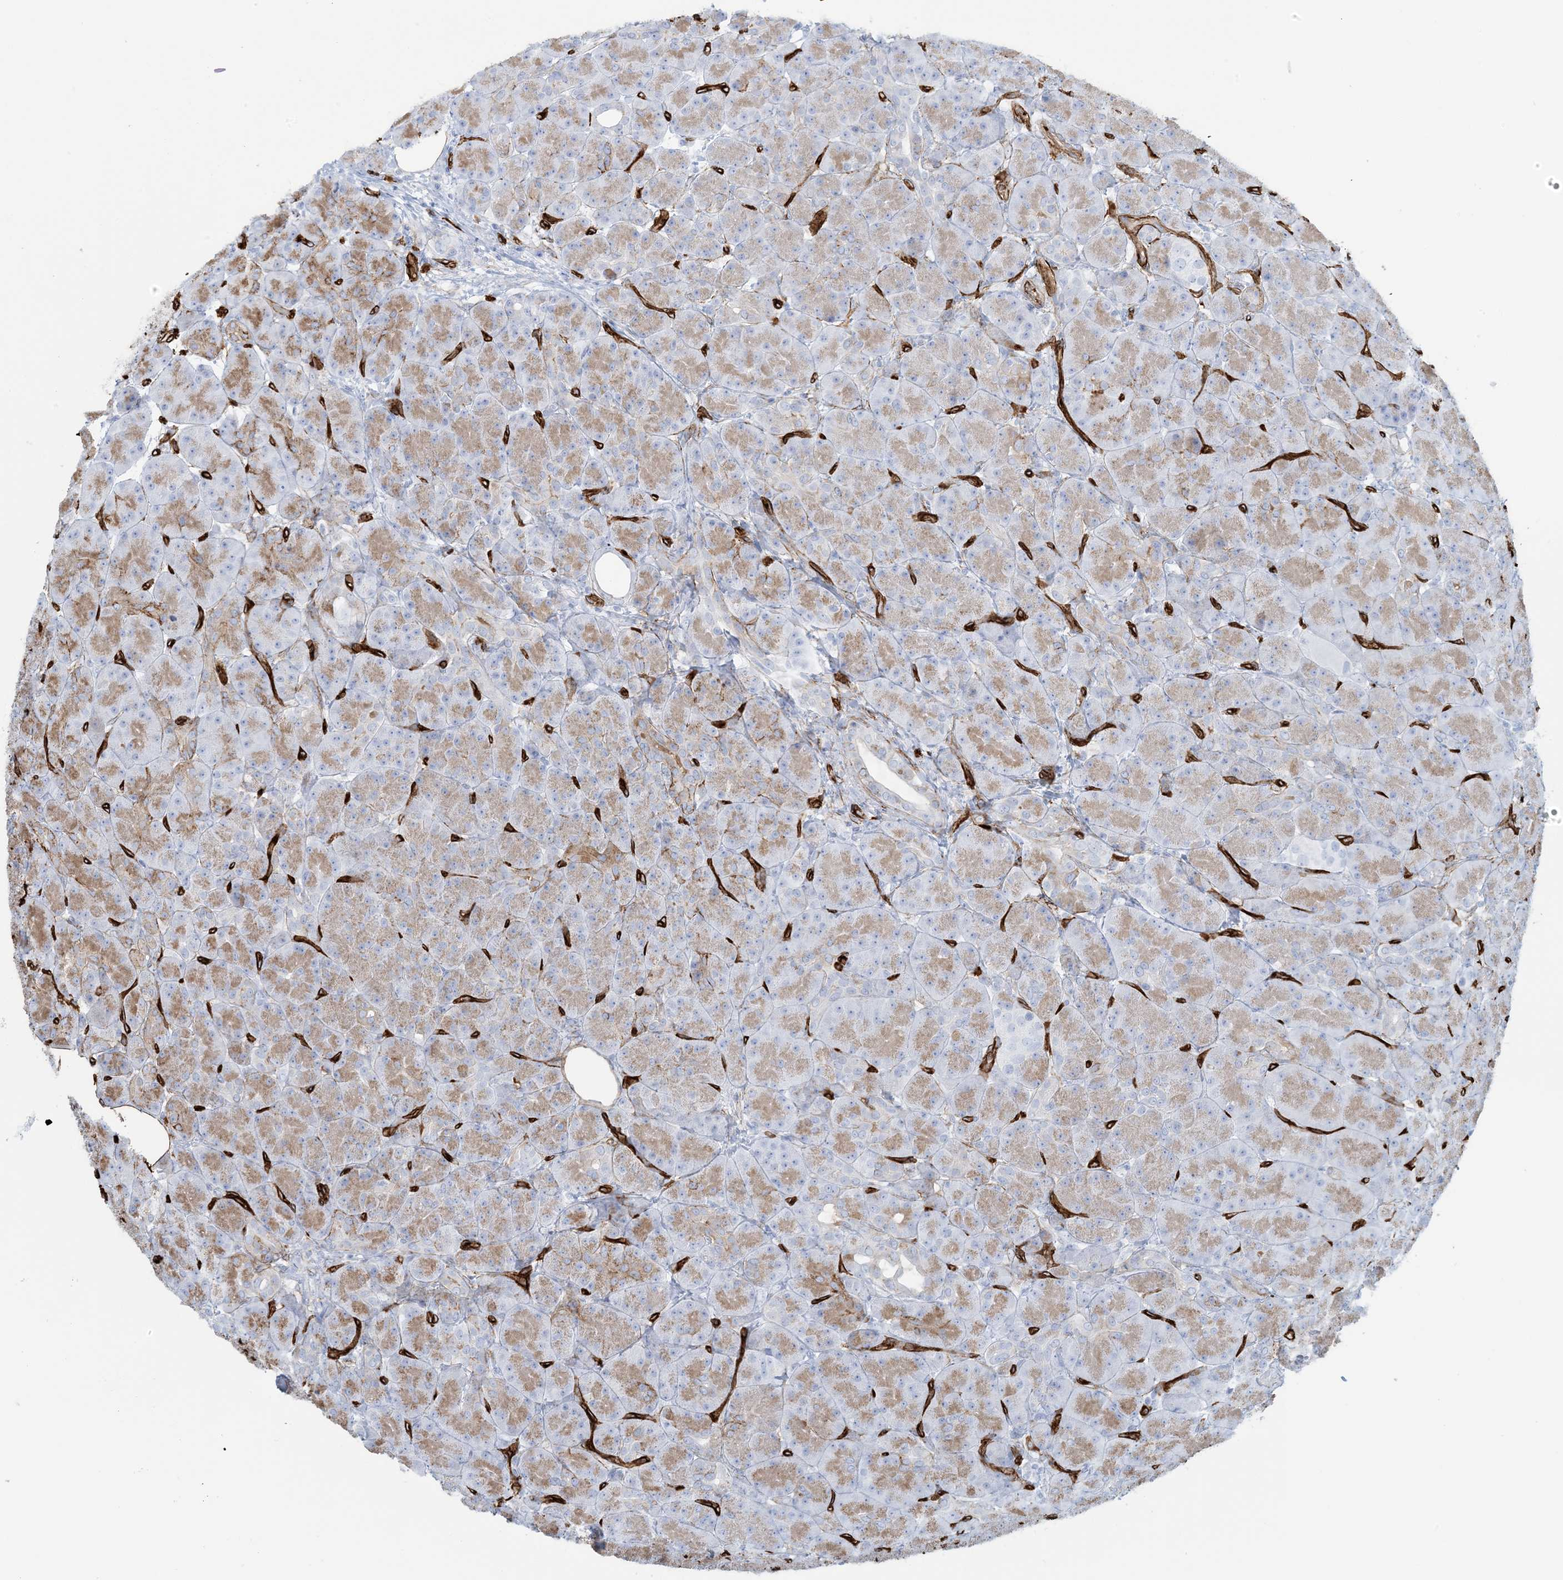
{"staining": {"intensity": "moderate", "quantity": ">75%", "location": "cytoplasmic/membranous"}, "tissue": "pancreas", "cell_type": "Exocrine glandular cells", "image_type": "normal", "snomed": [{"axis": "morphology", "description": "Normal tissue, NOS"}, {"axis": "topography", "description": "Pancreas"}], "caption": "Immunohistochemical staining of benign human pancreas reveals moderate cytoplasmic/membranous protein staining in approximately >75% of exocrine glandular cells. Nuclei are stained in blue.", "gene": "EPS8L3", "patient": {"sex": "male", "age": 63}}